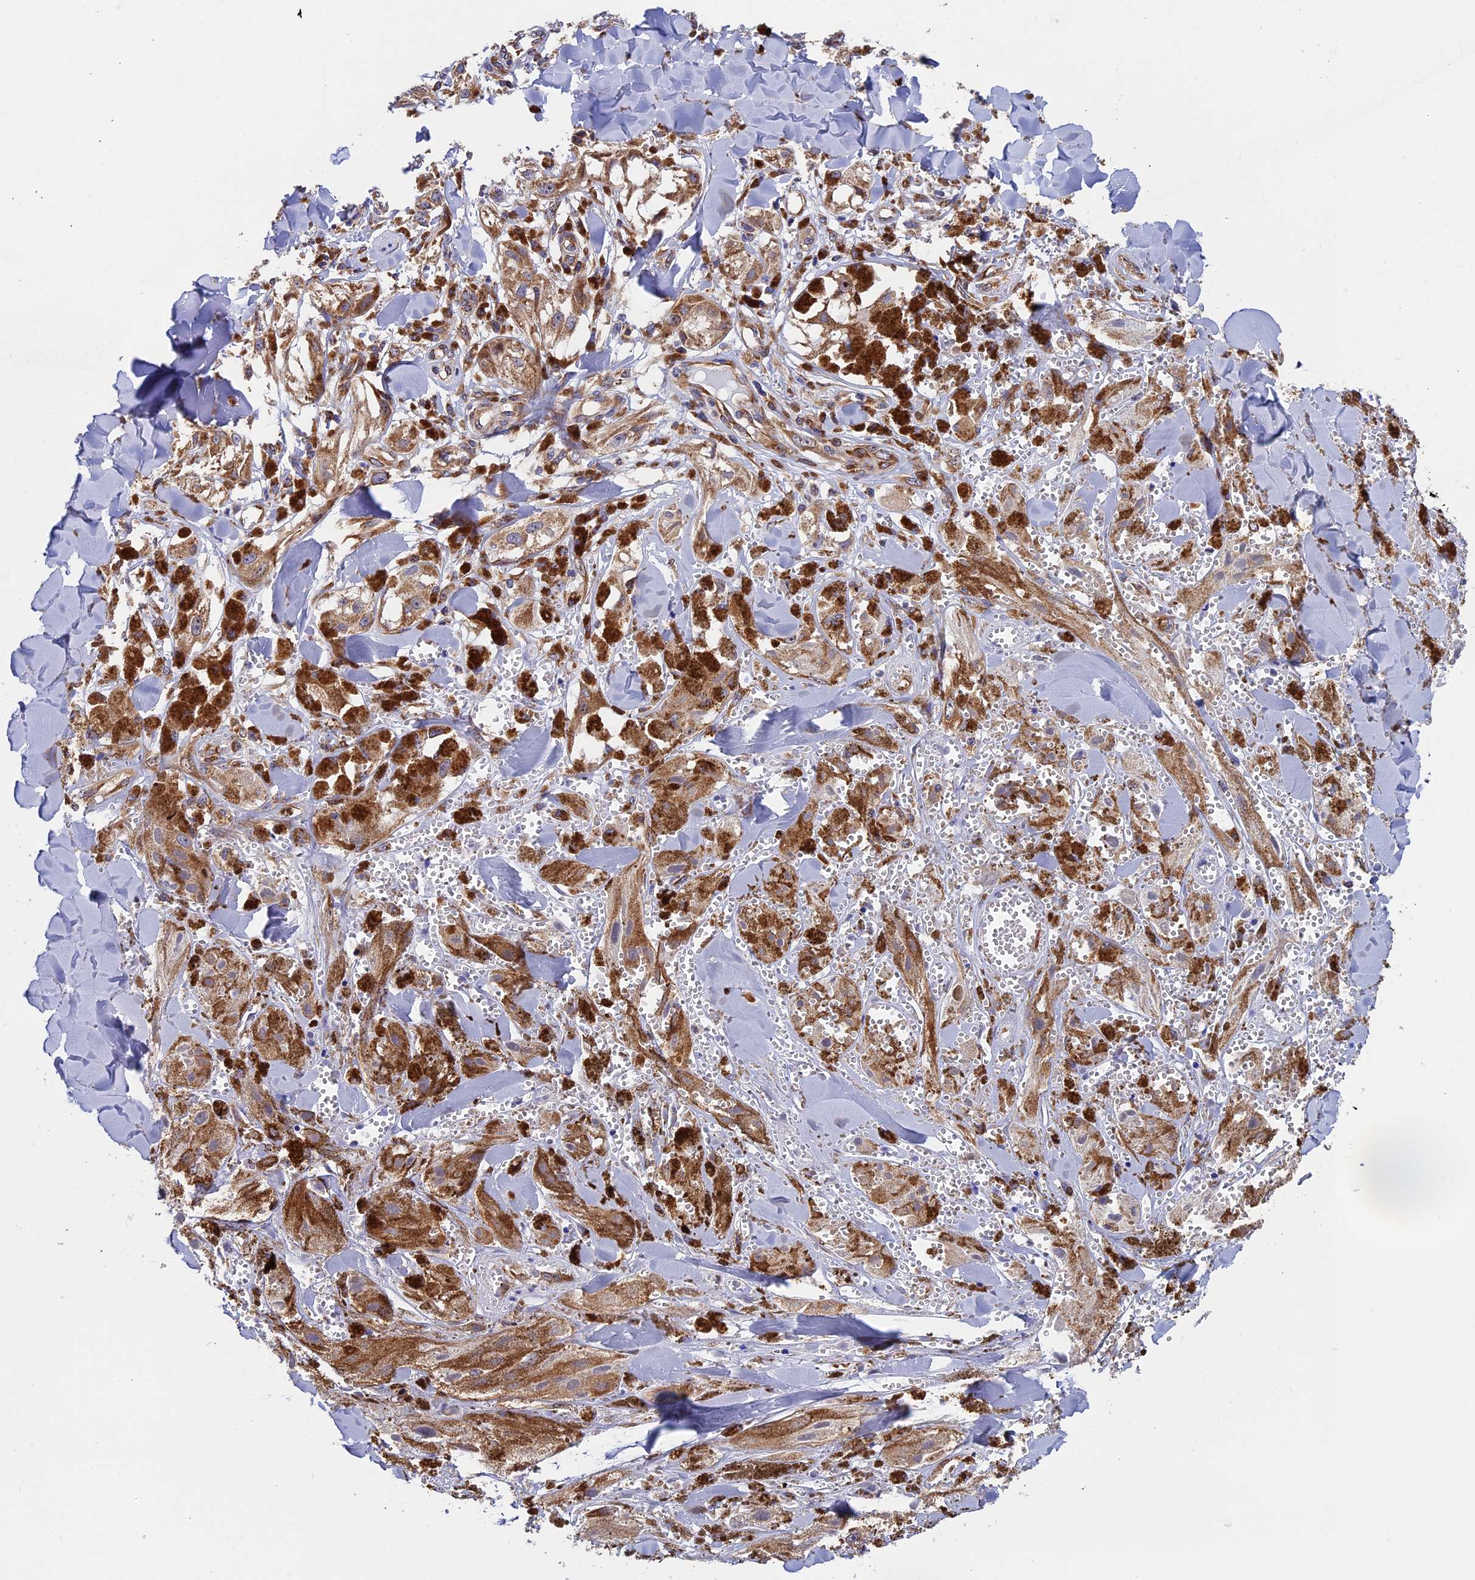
{"staining": {"intensity": "moderate", "quantity": ">75%", "location": "cytoplasmic/membranous"}, "tissue": "melanoma", "cell_type": "Tumor cells", "image_type": "cancer", "snomed": [{"axis": "morphology", "description": "Malignant melanoma, NOS"}, {"axis": "topography", "description": "Skin"}], "caption": "IHC micrograph of neoplastic tissue: human melanoma stained using immunohistochemistry (IHC) displays medium levels of moderate protein expression localized specifically in the cytoplasmic/membranous of tumor cells, appearing as a cytoplasmic/membranous brown color.", "gene": "SLC9A5", "patient": {"sex": "male", "age": 88}}